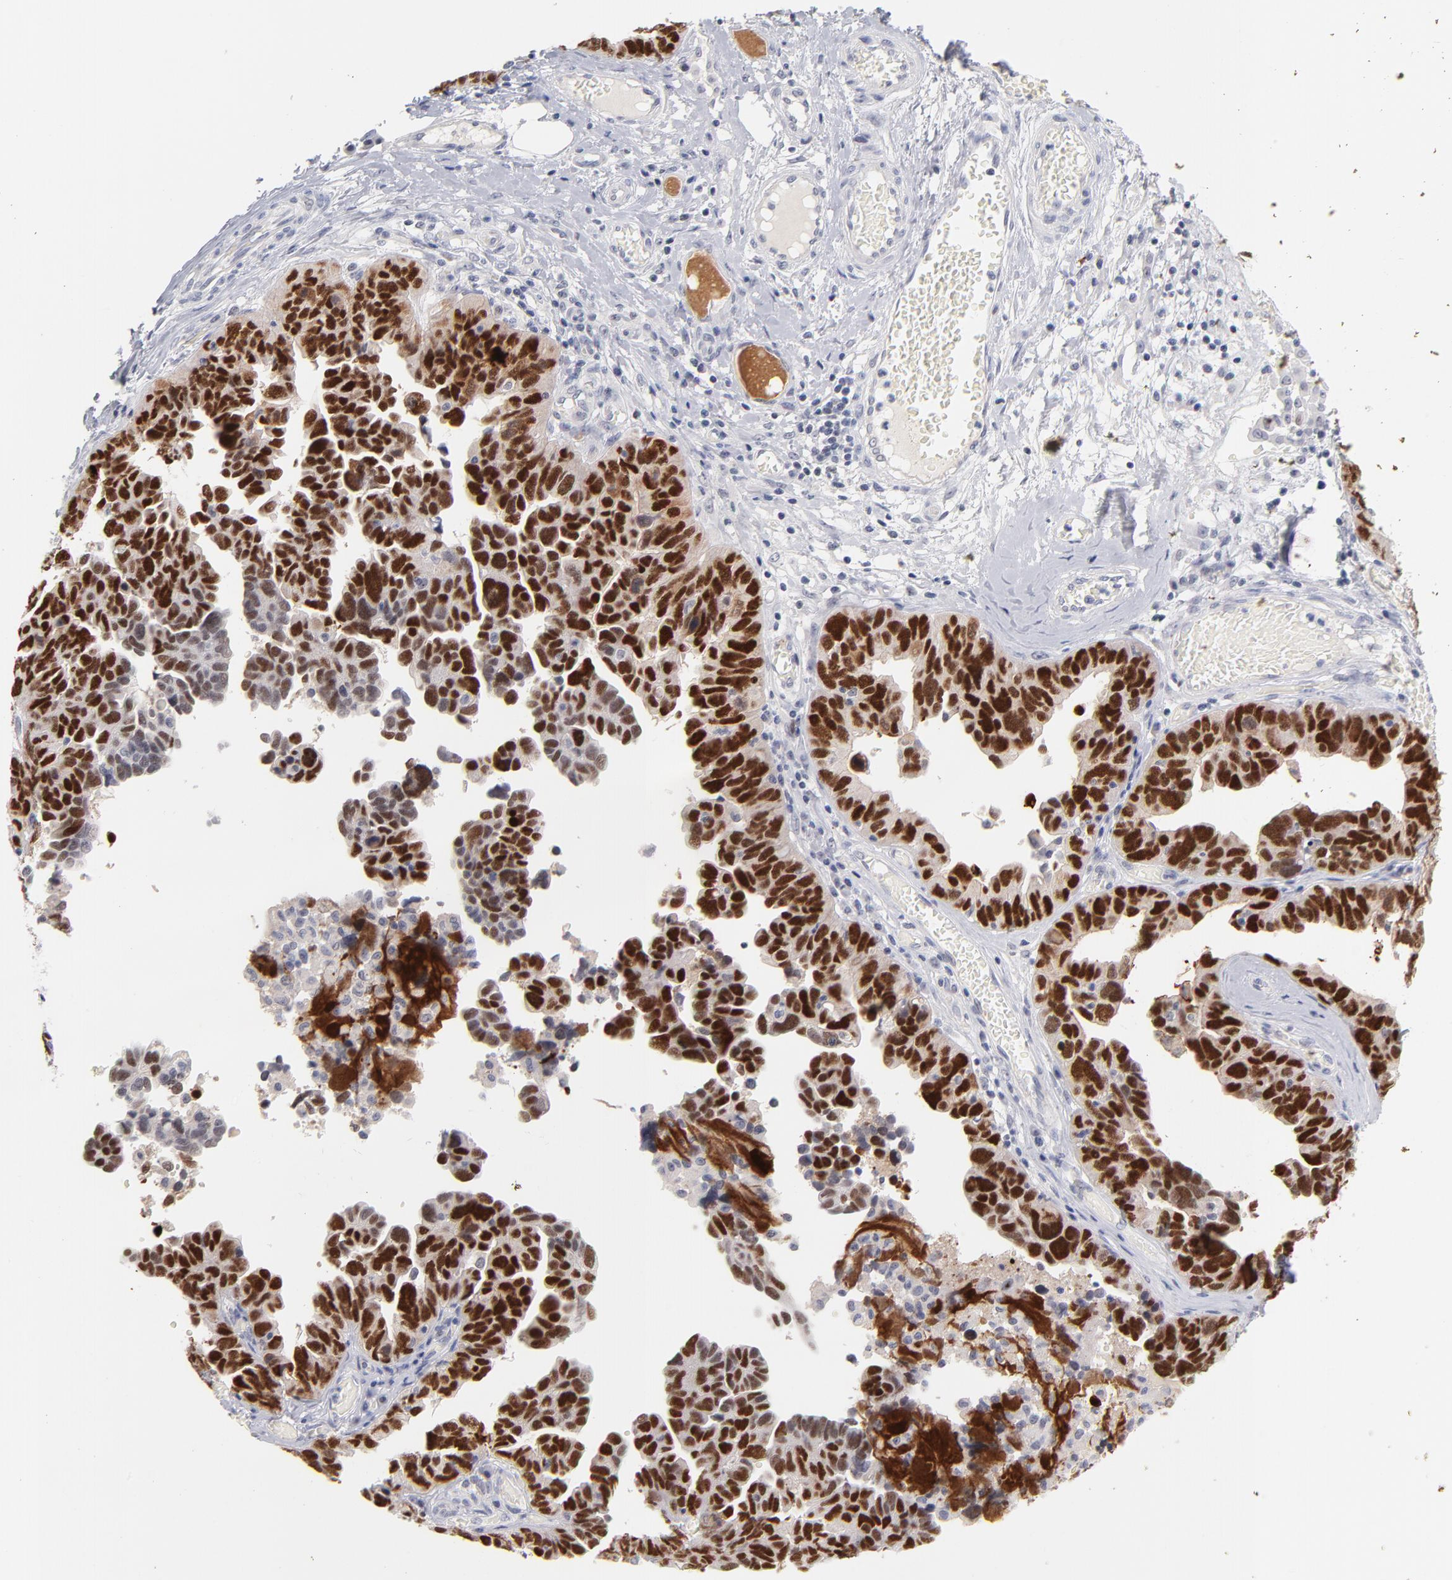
{"staining": {"intensity": "strong", "quantity": ">75%", "location": "nuclear"}, "tissue": "ovarian cancer", "cell_type": "Tumor cells", "image_type": "cancer", "snomed": [{"axis": "morphology", "description": "Cystadenocarcinoma, serous, NOS"}, {"axis": "topography", "description": "Ovary"}], "caption": "A micrograph of ovarian cancer stained for a protein demonstrates strong nuclear brown staining in tumor cells. The staining was performed using DAB to visualize the protein expression in brown, while the nuclei were stained in blue with hematoxylin (Magnification: 20x).", "gene": "PARP1", "patient": {"sex": "female", "age": 64}}